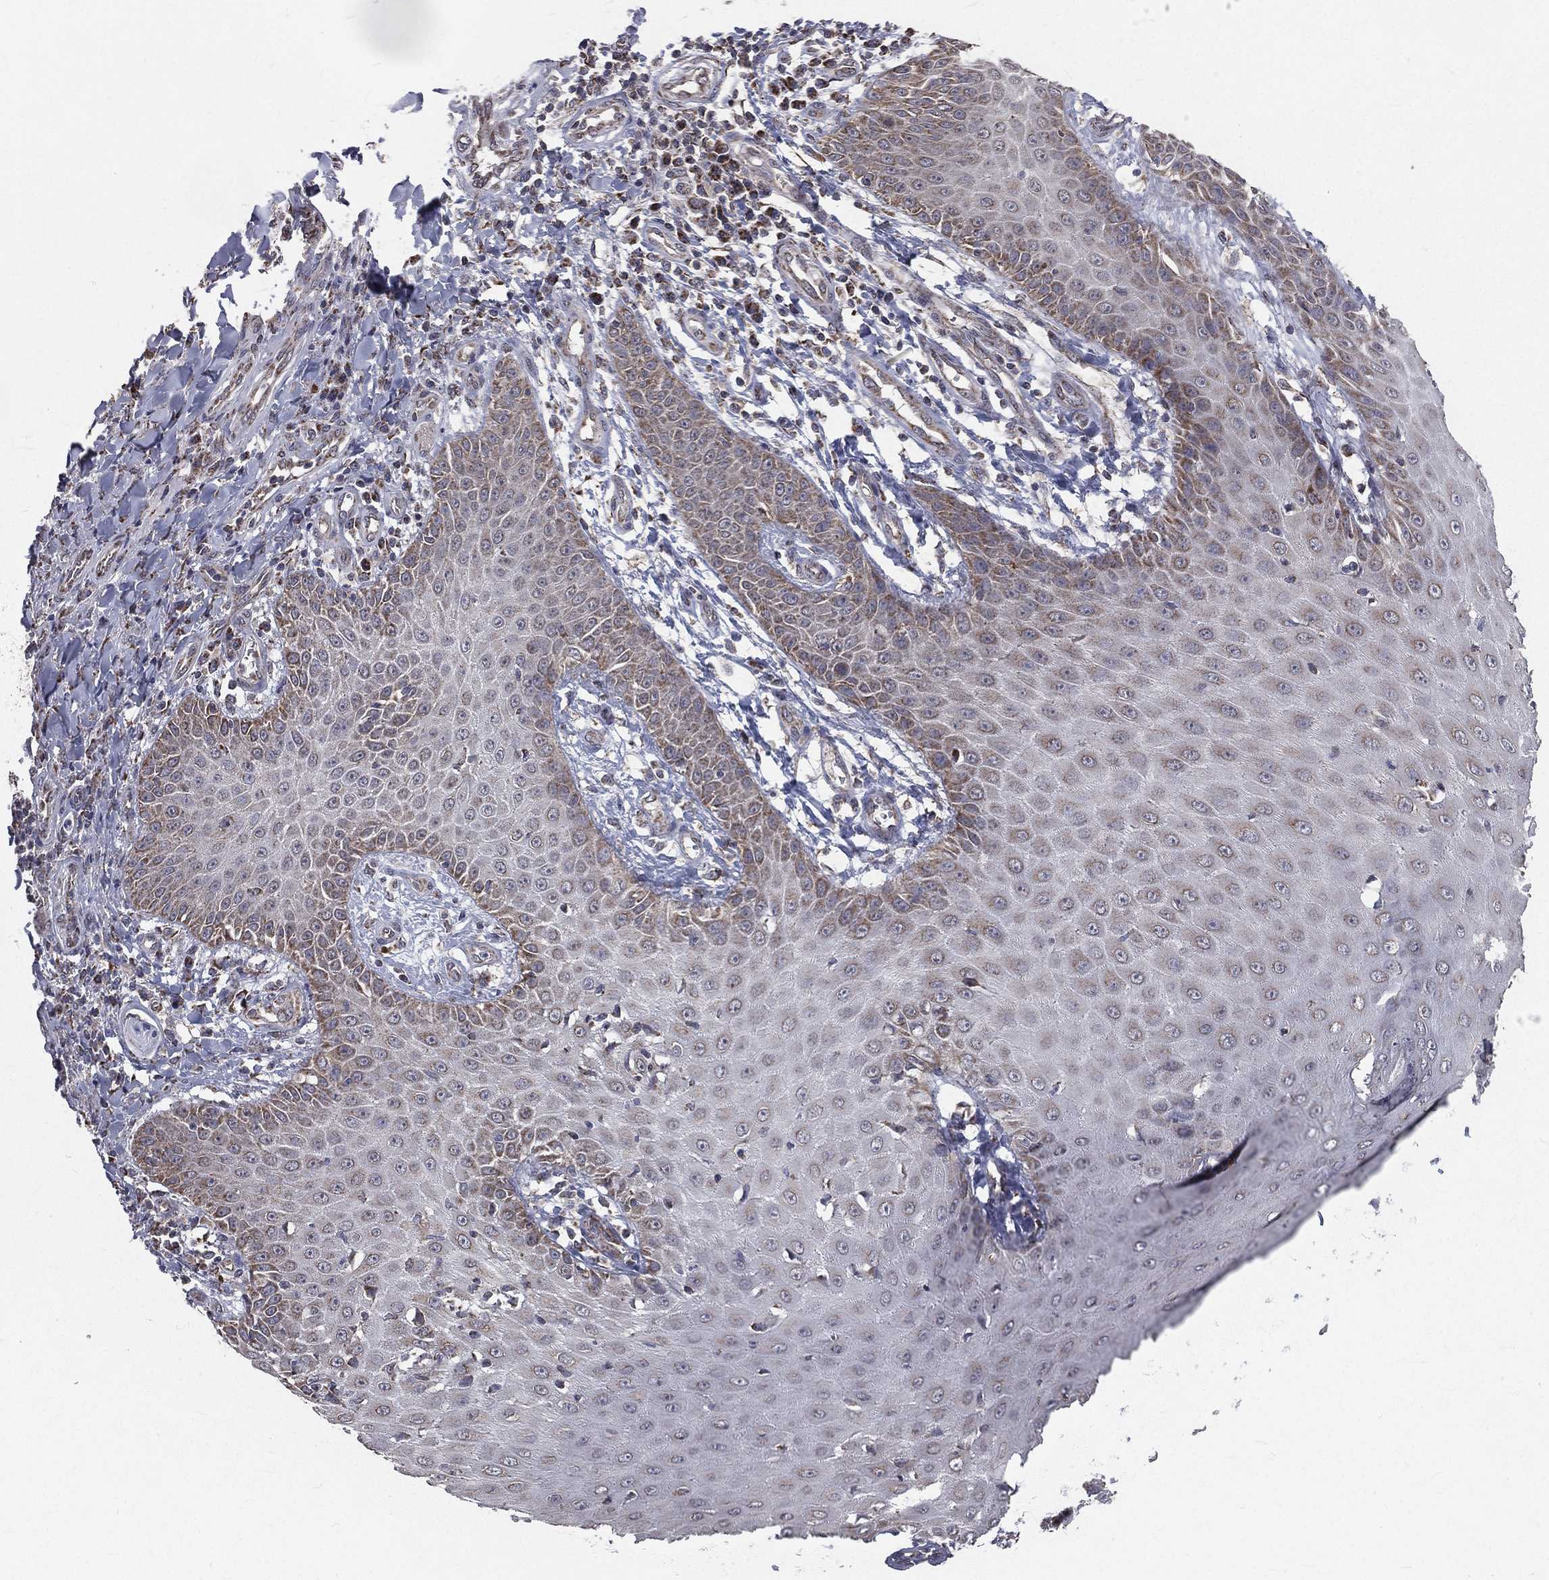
{"staining": {"intensity": "weak", "quantity": "<25%", "location": "cytoplasmic/membranous"}, "tissue": "skin cancer", "cell_type": "Tumor cells", "image_type": "cancer", "snomed": [{"axis": "morphology", "description": "Squamous cell carcinoma, NOS"}, {"axis": "topography", "description": "Skin"}], "caption": "This is an immunohistochemistry (IHC) micrograph of human skin cancer (squamous cell carcinoma). There is no positivity in tumor cells.", "gene": "MRPL46", "patient": {"sex": "male", "age": 70}}